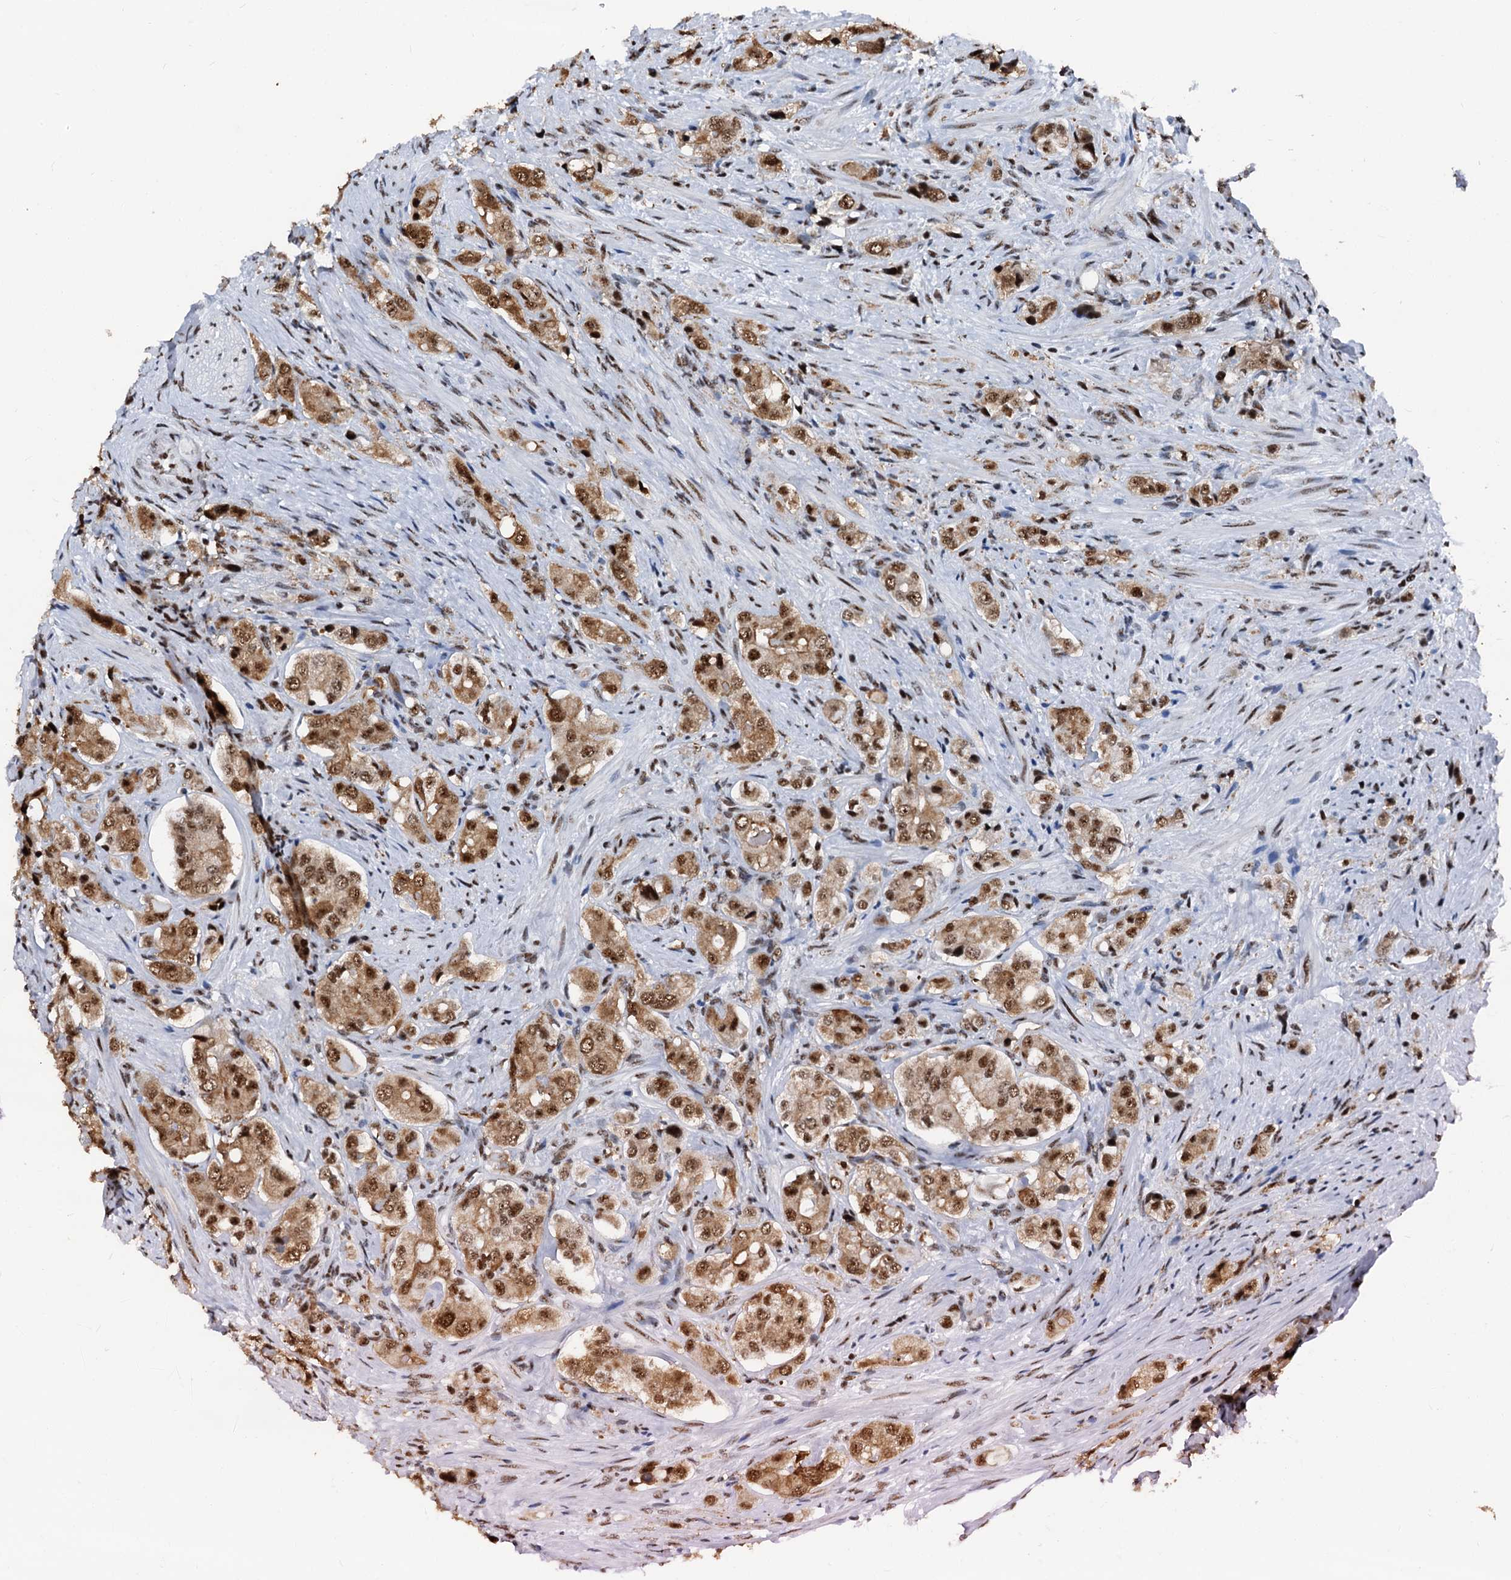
{"staining": {"intensity": "moderate", "quantity": ">75%", "location": "cytoplasmic/membranous,nuclear"}, "tissue": "prostate cancer", "cell_type": "Tumor cells", "image_type": "cancer", "snomed": [{"axis": "morphology", "description": "Adenocarcinoma, High grade"}, {"axis": "topography", "description": "Prostate"}], "caption": "A brown stain highlights moderate cytoplasmic/membranous and nuclear expression of a protein in human prostate cancer (high-grade adenocarcinoma) tumor cells.", "gene": "DDX23", "patient": {"sex": "male", "age": 65}}